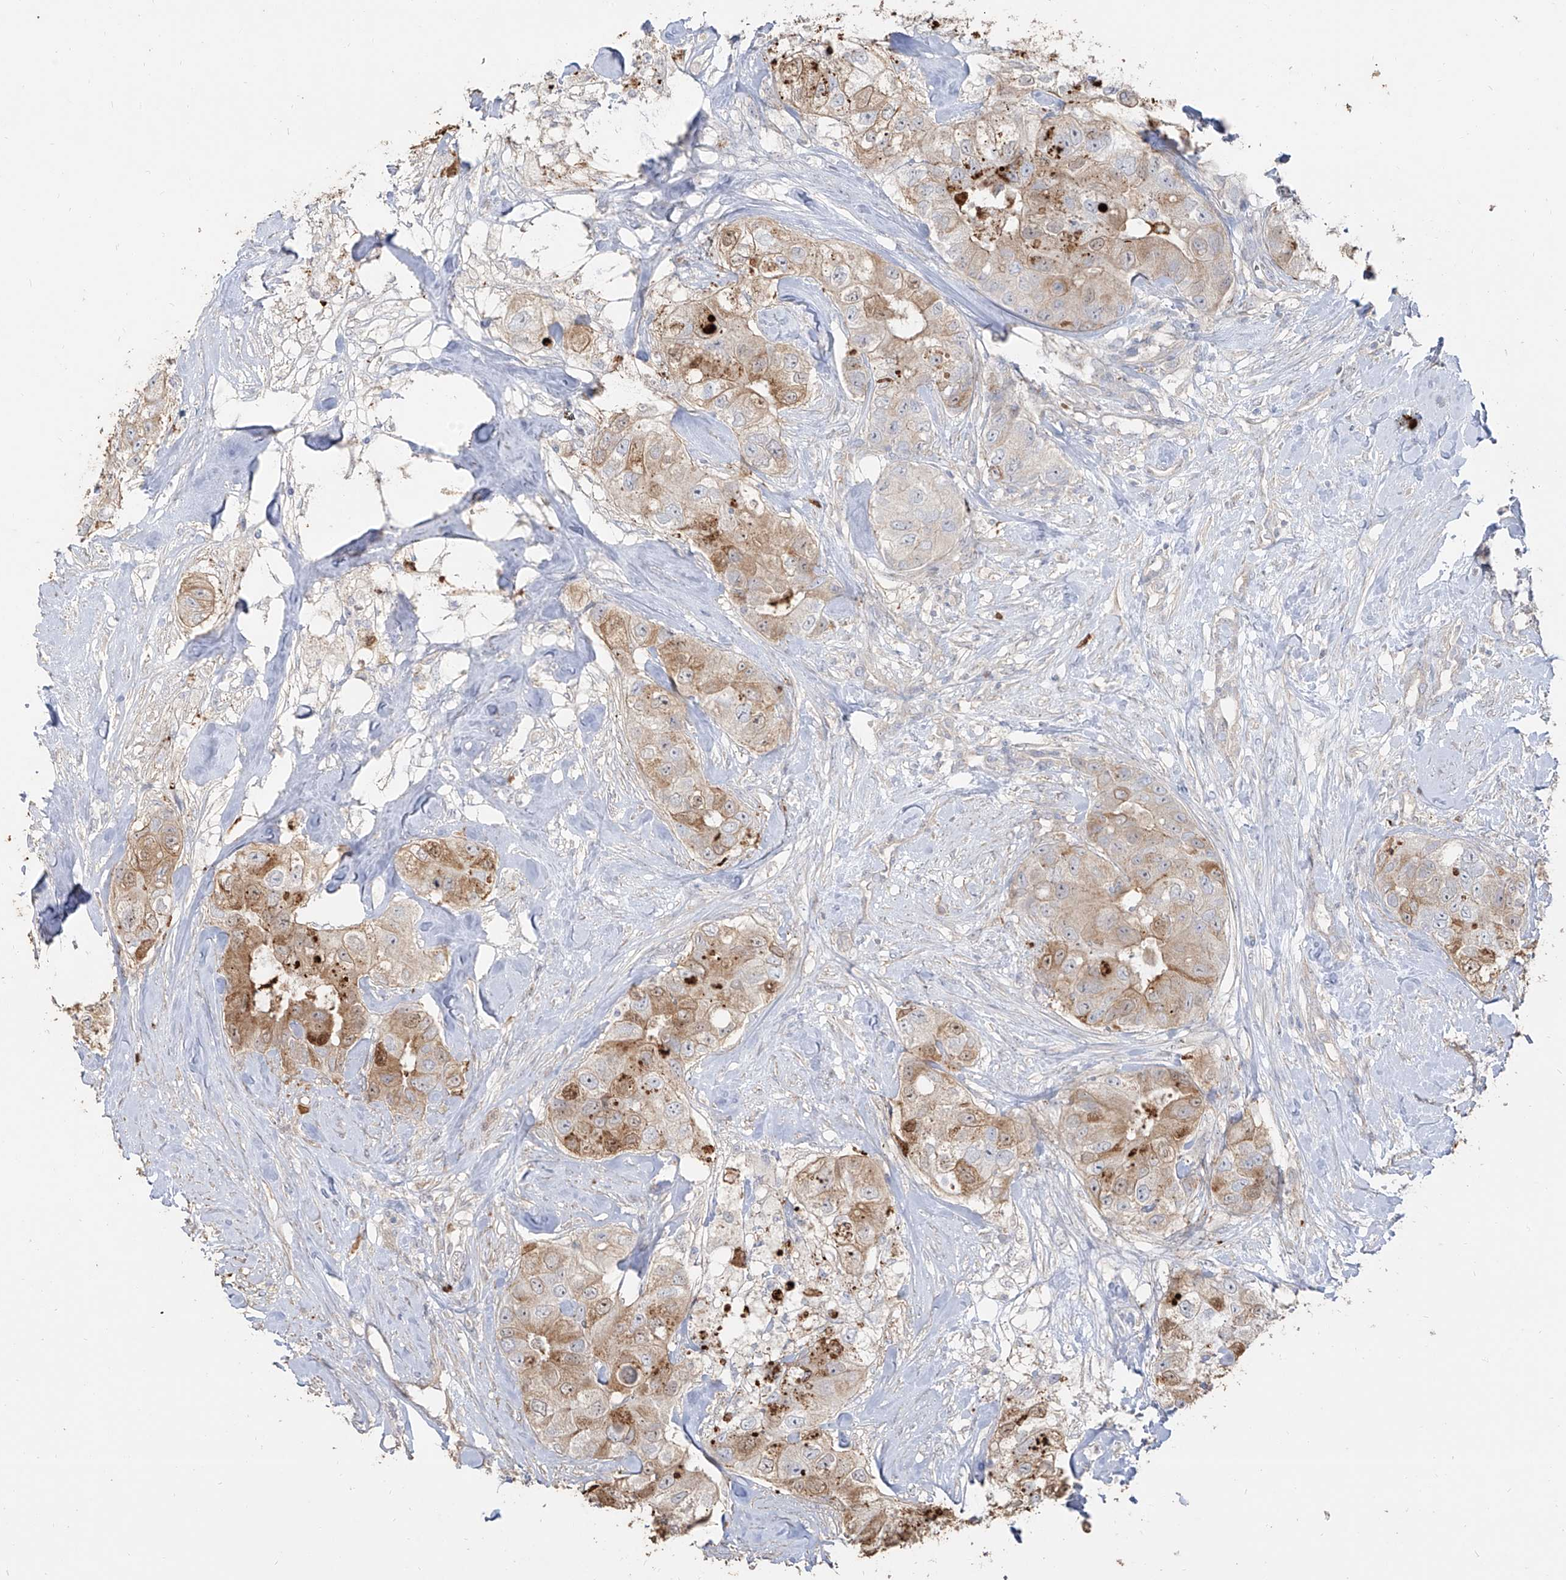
{"staining": {"intensity": "moderate", "quantity": ">75%", "location": "cytoplasmic/membranous"}, "tissue": "breast cancer", "cell_type": "Tumor cells", "image_type": "cancer", "snomed": [{"axis": "morphology", "description": "Duct carcinoma"}, {"axis": "topography", "description": "Breast"}], "caption": "This photomicrograph displays breast invasive ductal carcinoma stained with immunohistochemistry to label a protein in brown. The cytoplasmic/membranous of tumor cells show moderate positivity for the protein. Nuclei are counter-stained blue.", "gene": "ZNF227", "patient": {"sex": "female", "age": 62}}